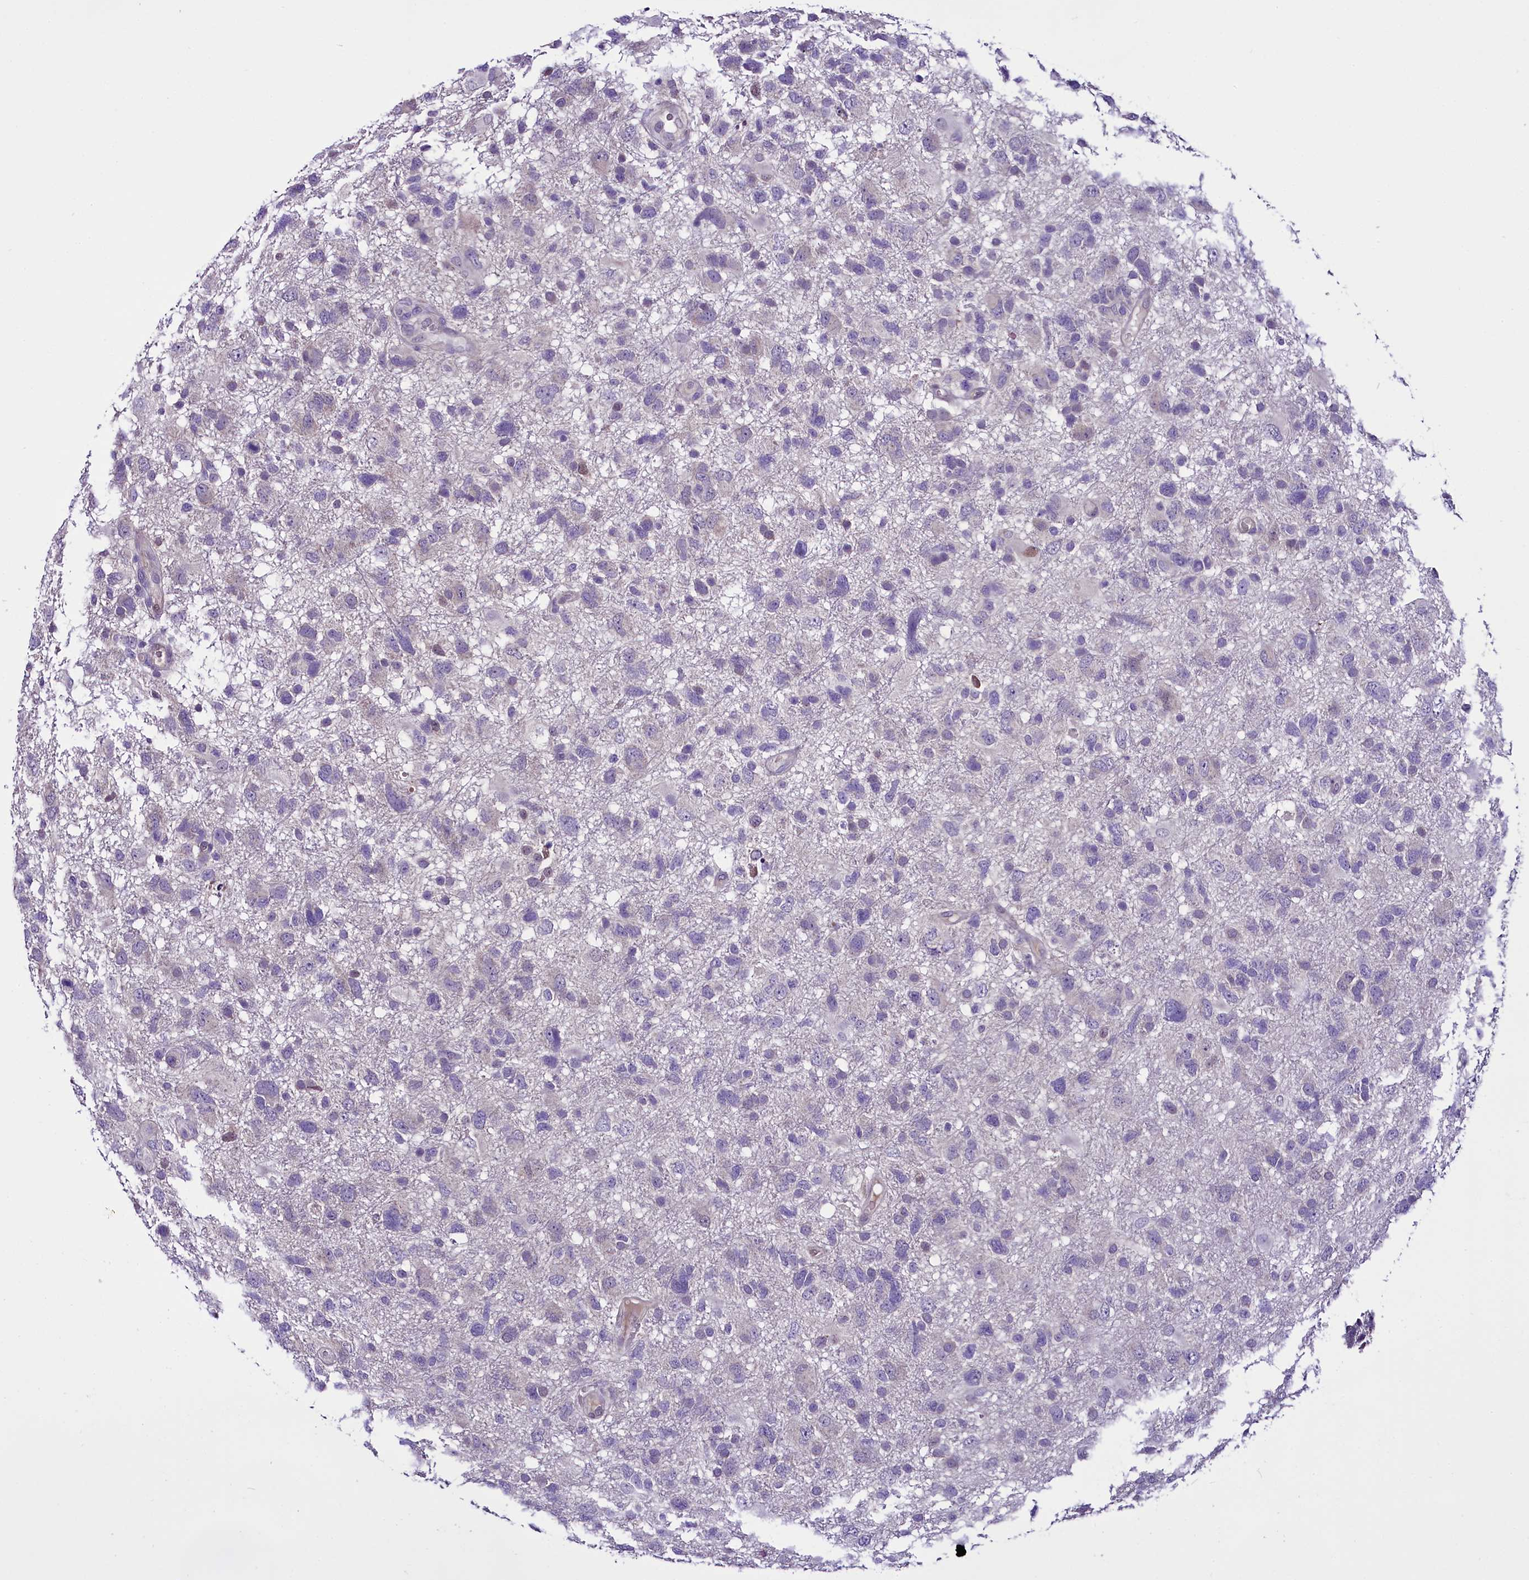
{"staining": {"intensity": "negative", "quantity": "none", "location": "none"}, "tissue": "glioma", "cell_type": "Tumor cells", "image_type": "cancer", "snomed": [{"axis": "morphology", "description": "Glioma, malignant, High grade"}, {"axis": "topography", "description": "Brain"}], "caption": "The micrograph shows no significant positivity in tumor cells of malignant high-grade glioma.", "gene": "C9orf40", "patient": {"sex": "male", "age": 61}}